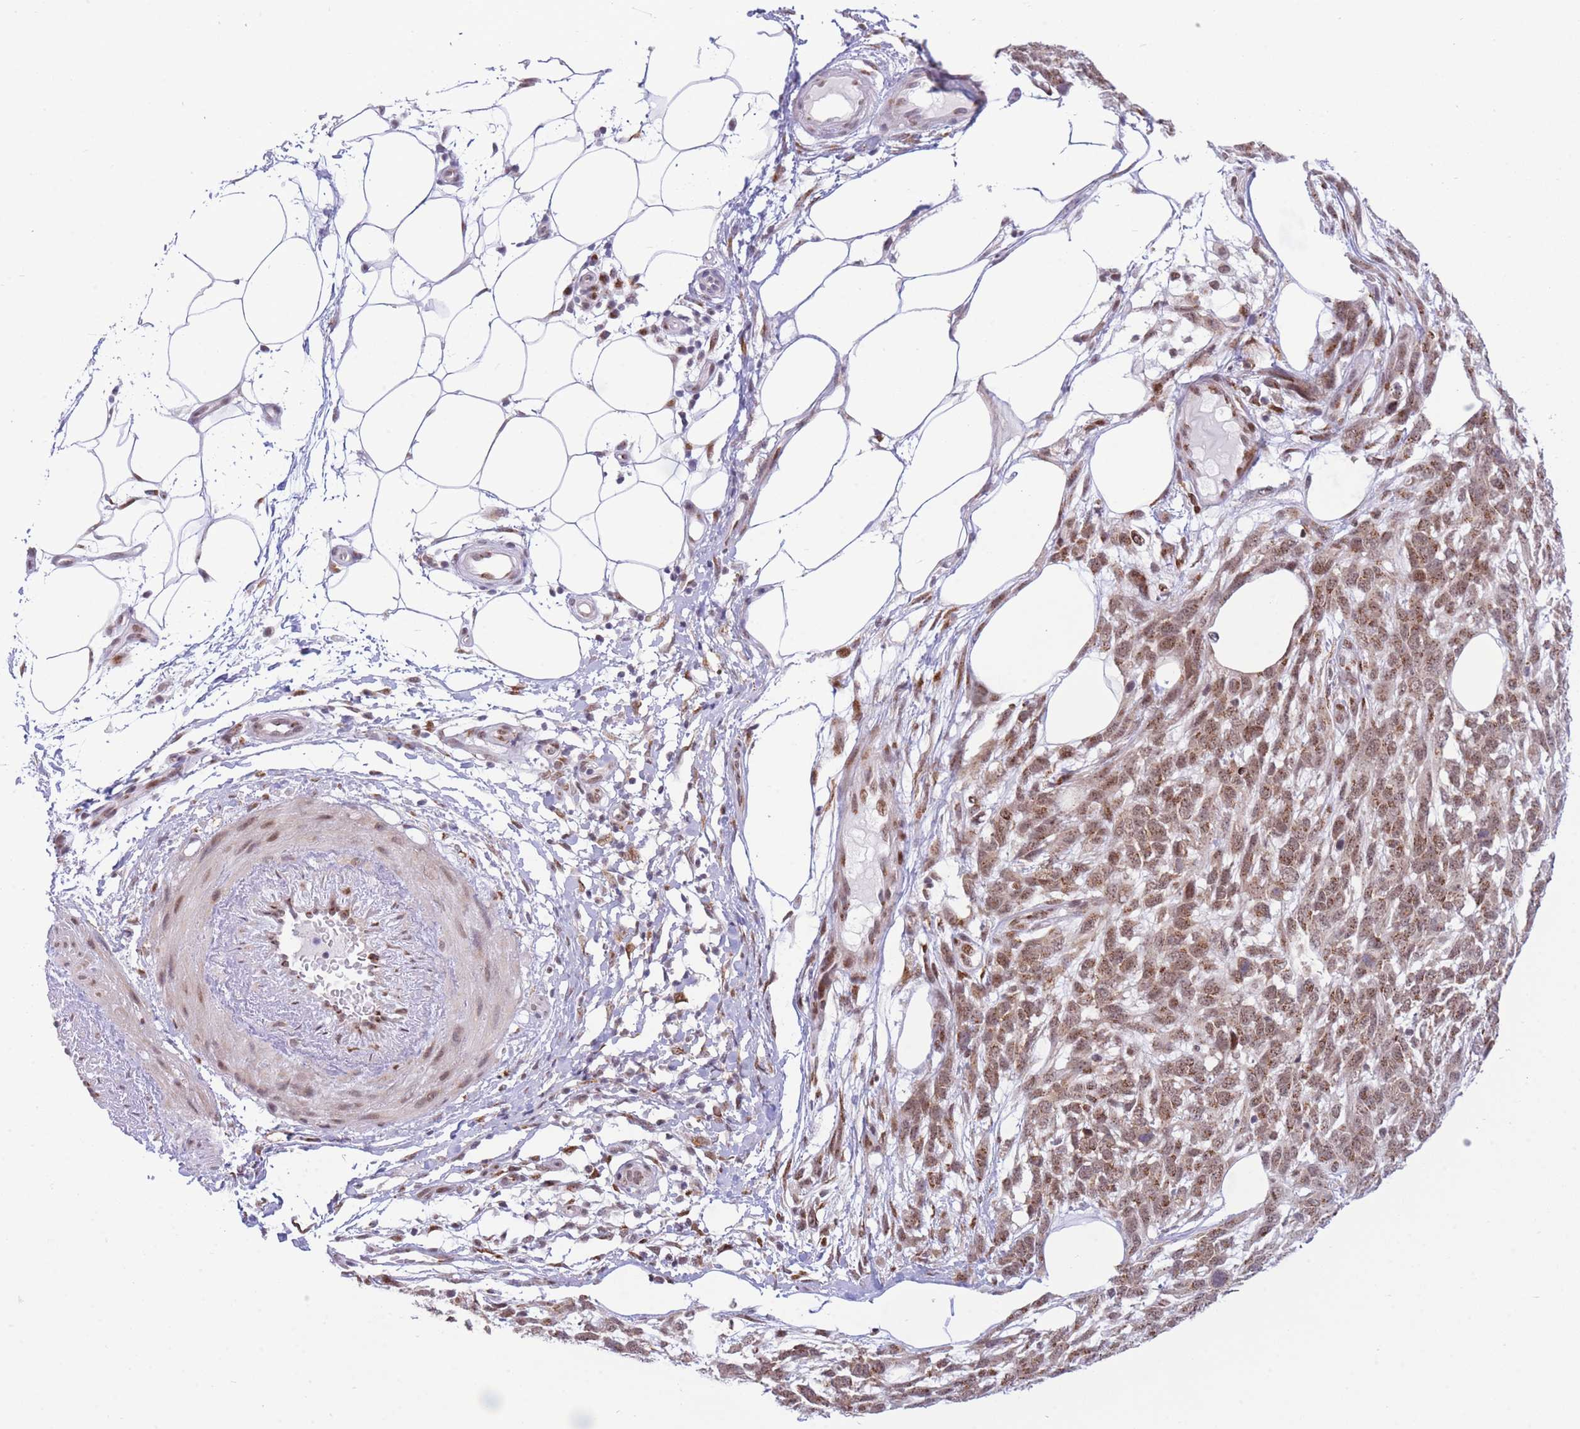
{"staining": {"intensity": "moderate", "quantity": ">75%", "location": "cytoplasmic/membranous,nuclear"}, "tissue": "melanoma", "cell_type": "Tumor cells", "image_type": "cancer", "snomed": [{"axis": "morphology", "description": "Normal morphology"}, {"axis": "morphology", "description": "Malignant melanoma, NOS"}, {"axis": "topography", "description": "Skin"}], "caption": "Protein analysis of malignant melanoma tissue demonstrates moderate cytoplasmic/membranous and nuclear positivity in about >75% of tumor cells. (Stains: DAB (3,3'-diaminobenzidine) in brown, nuclei in blue, Microscopy: brightfield microscopy at high magnification).", "gene": "INO80C", "patient": {"sex": "female", "age": 72}}